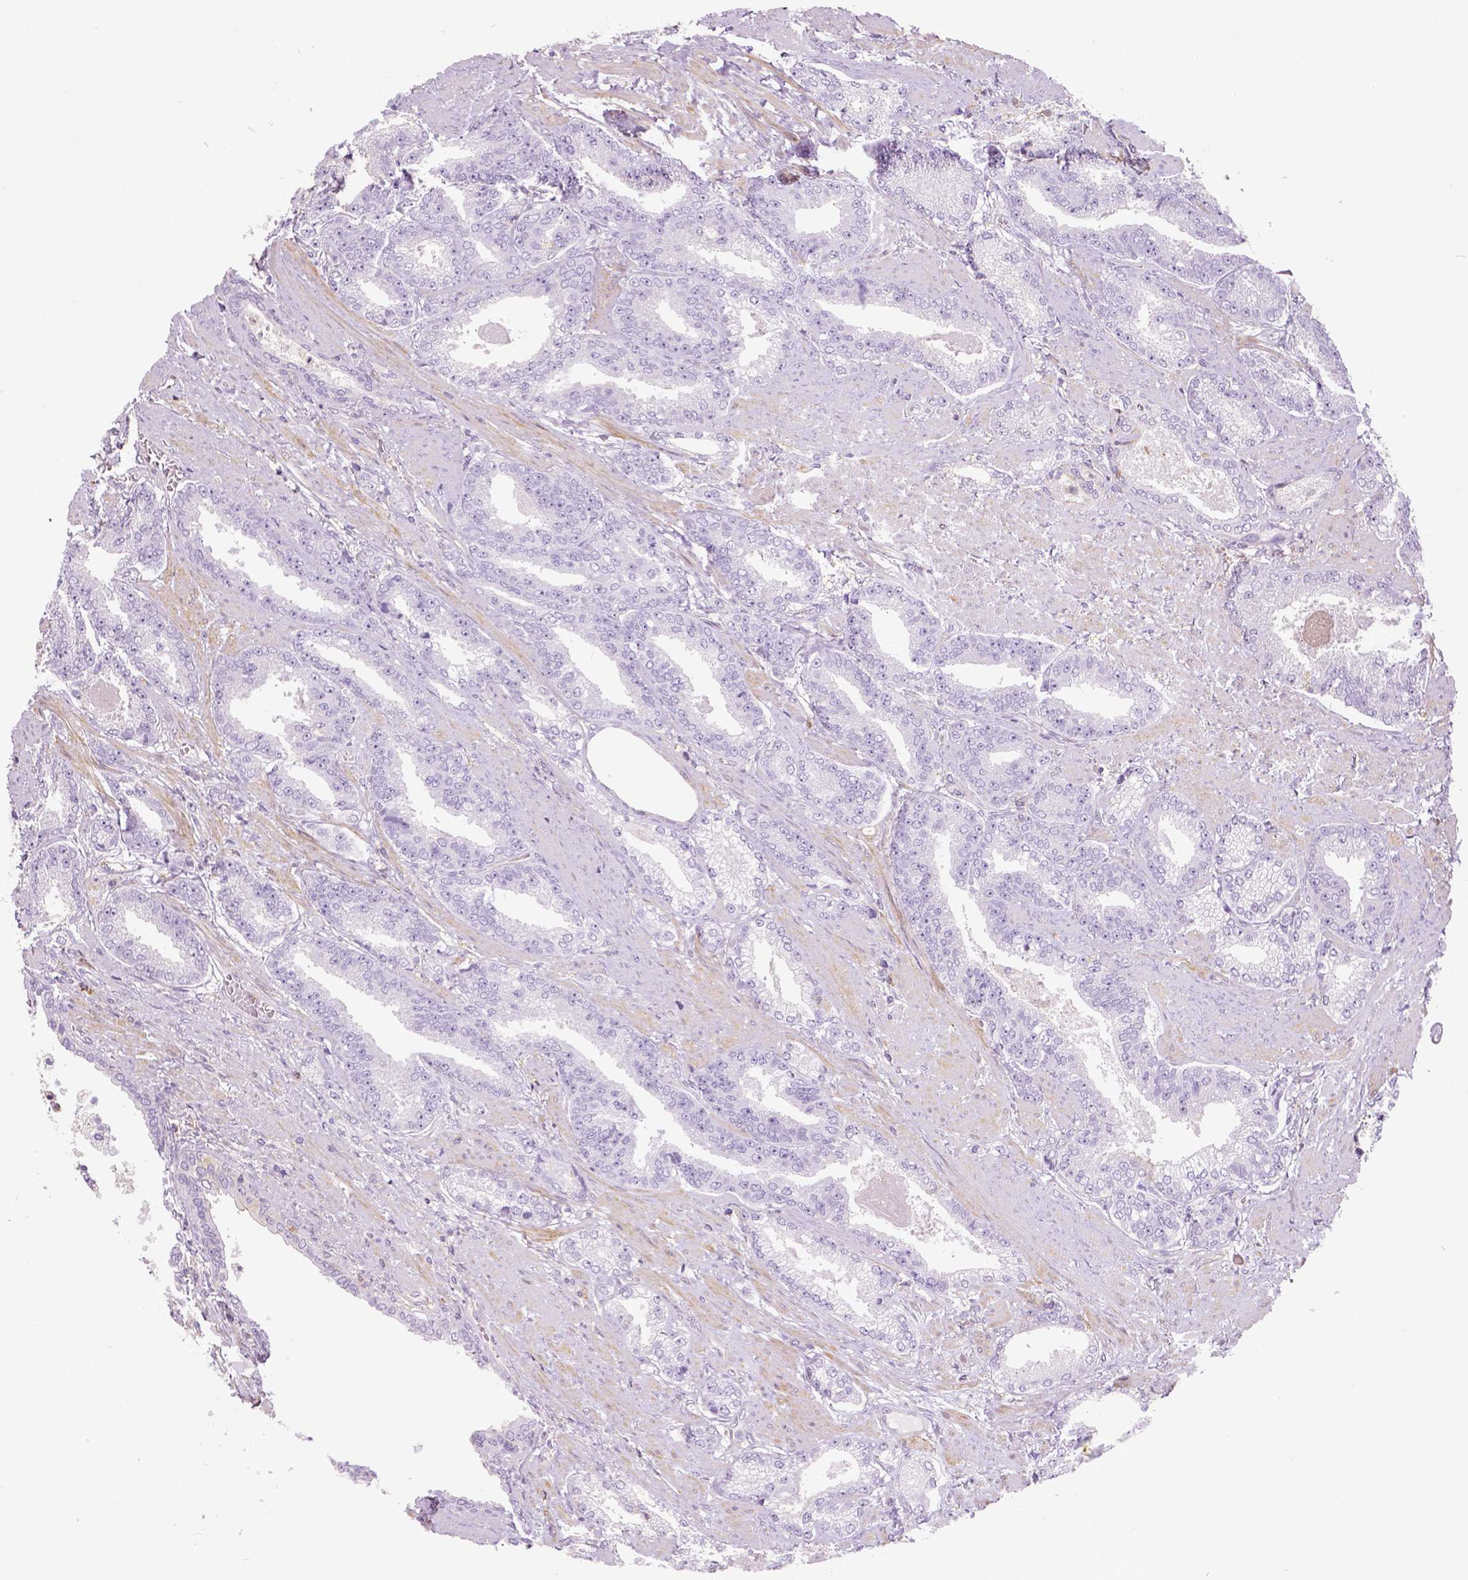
{"staining": {"intensity": "negative", "quantity": "none", "location": "none"}, "tissue": "prostate cancer", "cell_type": "Tumor cells", "image_type": "cancer", "snomed": [{"axis": "morphology", "description": "Adenocarcinoma, High grade"}, {"axis": "topography", "description": "Prostate and seminal vesicle, NOS"}], "caption": "Prostate cancer (adenocarcinoma (high-grade)) was stained to show a protein in brown. There is no significant positivity in tumor cells.", "gene": "ANXA13", "patient": {"sex": "male", "age": 61}}